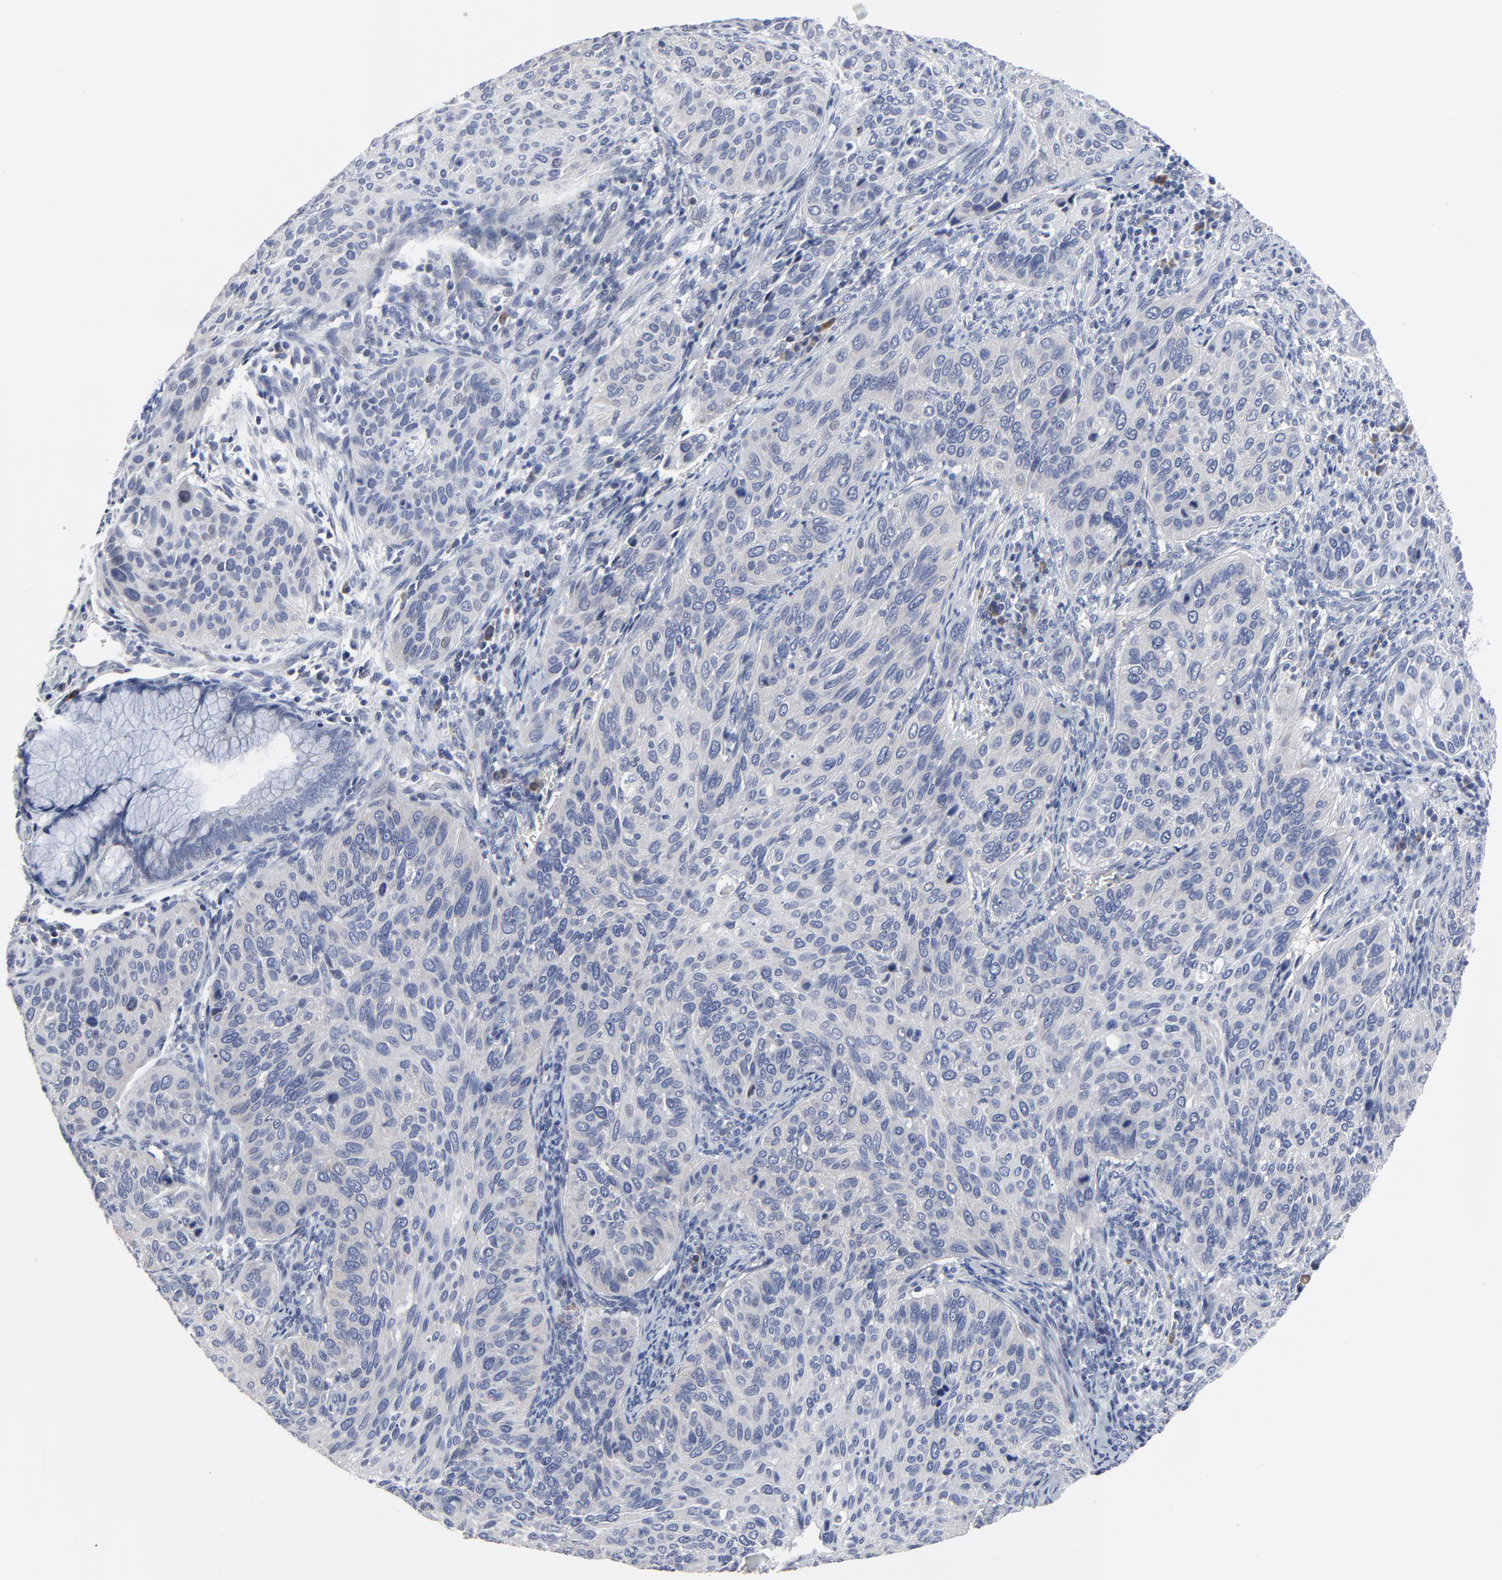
{"staining": {"intensity": "negative", "quantity": "none", "location": "none"}, "tissue": "cervical cancer", "cell_type": "Tumor cells", "image_type": "cancer", "snomed": [{"axis": "morphology", "description": "Squamous cell carcinoma, NOS"}, {"axis": "topography", "description": "Cervix"}], "caption": "High power microscopy photomicrograph of an immunohistochemistry histopathology image of squamous cell carcinoma (cervical), revealing no significant staining in tumor cells.", "gene": "NLGN3", "patient": {"sex": "female", "age": 57}}